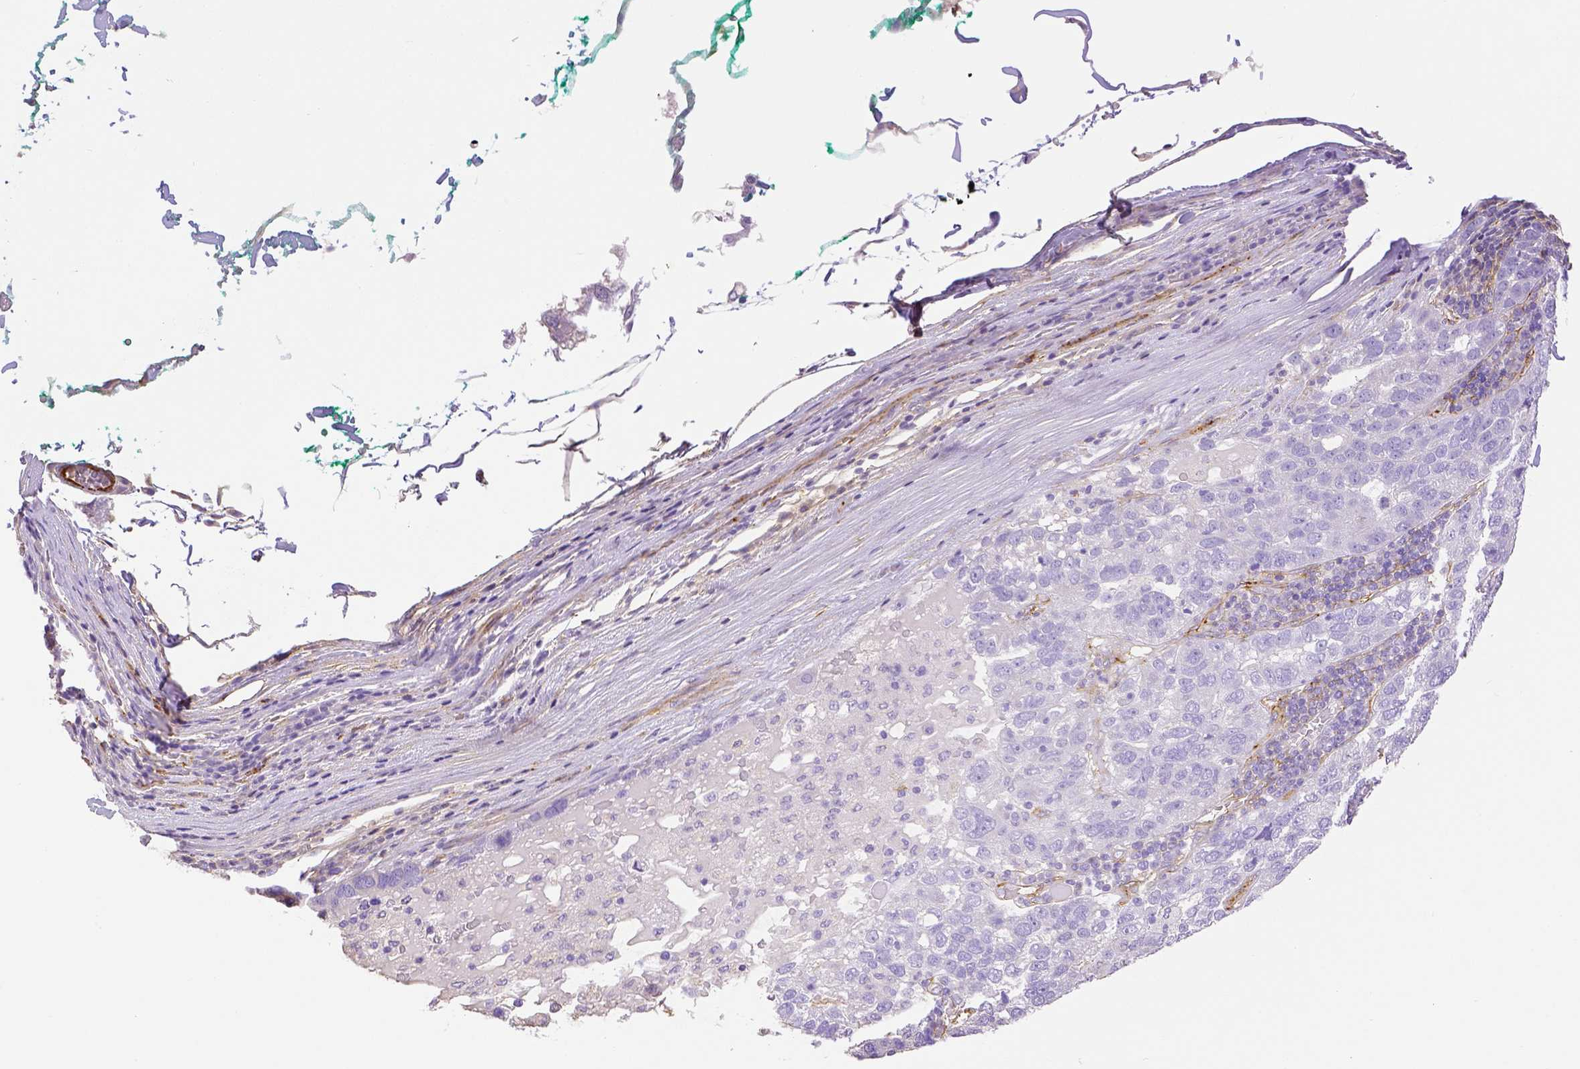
{"staining": {"intensity": "negative", "quantity": "none", "location": "none"}, "tissue": "pancreatic cancer", "cell_type": "Tumor cells", "image_type": "cancer", "snomed": [{"axis": "morphology", "description": "Adenocarcinoma, NOS"}, {"axis": "topography", "description": "Pancreas"}], "caption": "Immunohistochemistry (IHC) histopathology image of neoplastic tissue: pancreatic cancer (adenocarcinoma) stained with DAB reveals no significant protein positivity in tumor cells.", "gene": "THY1", "patient": {"sex": "female", "age": 61}}